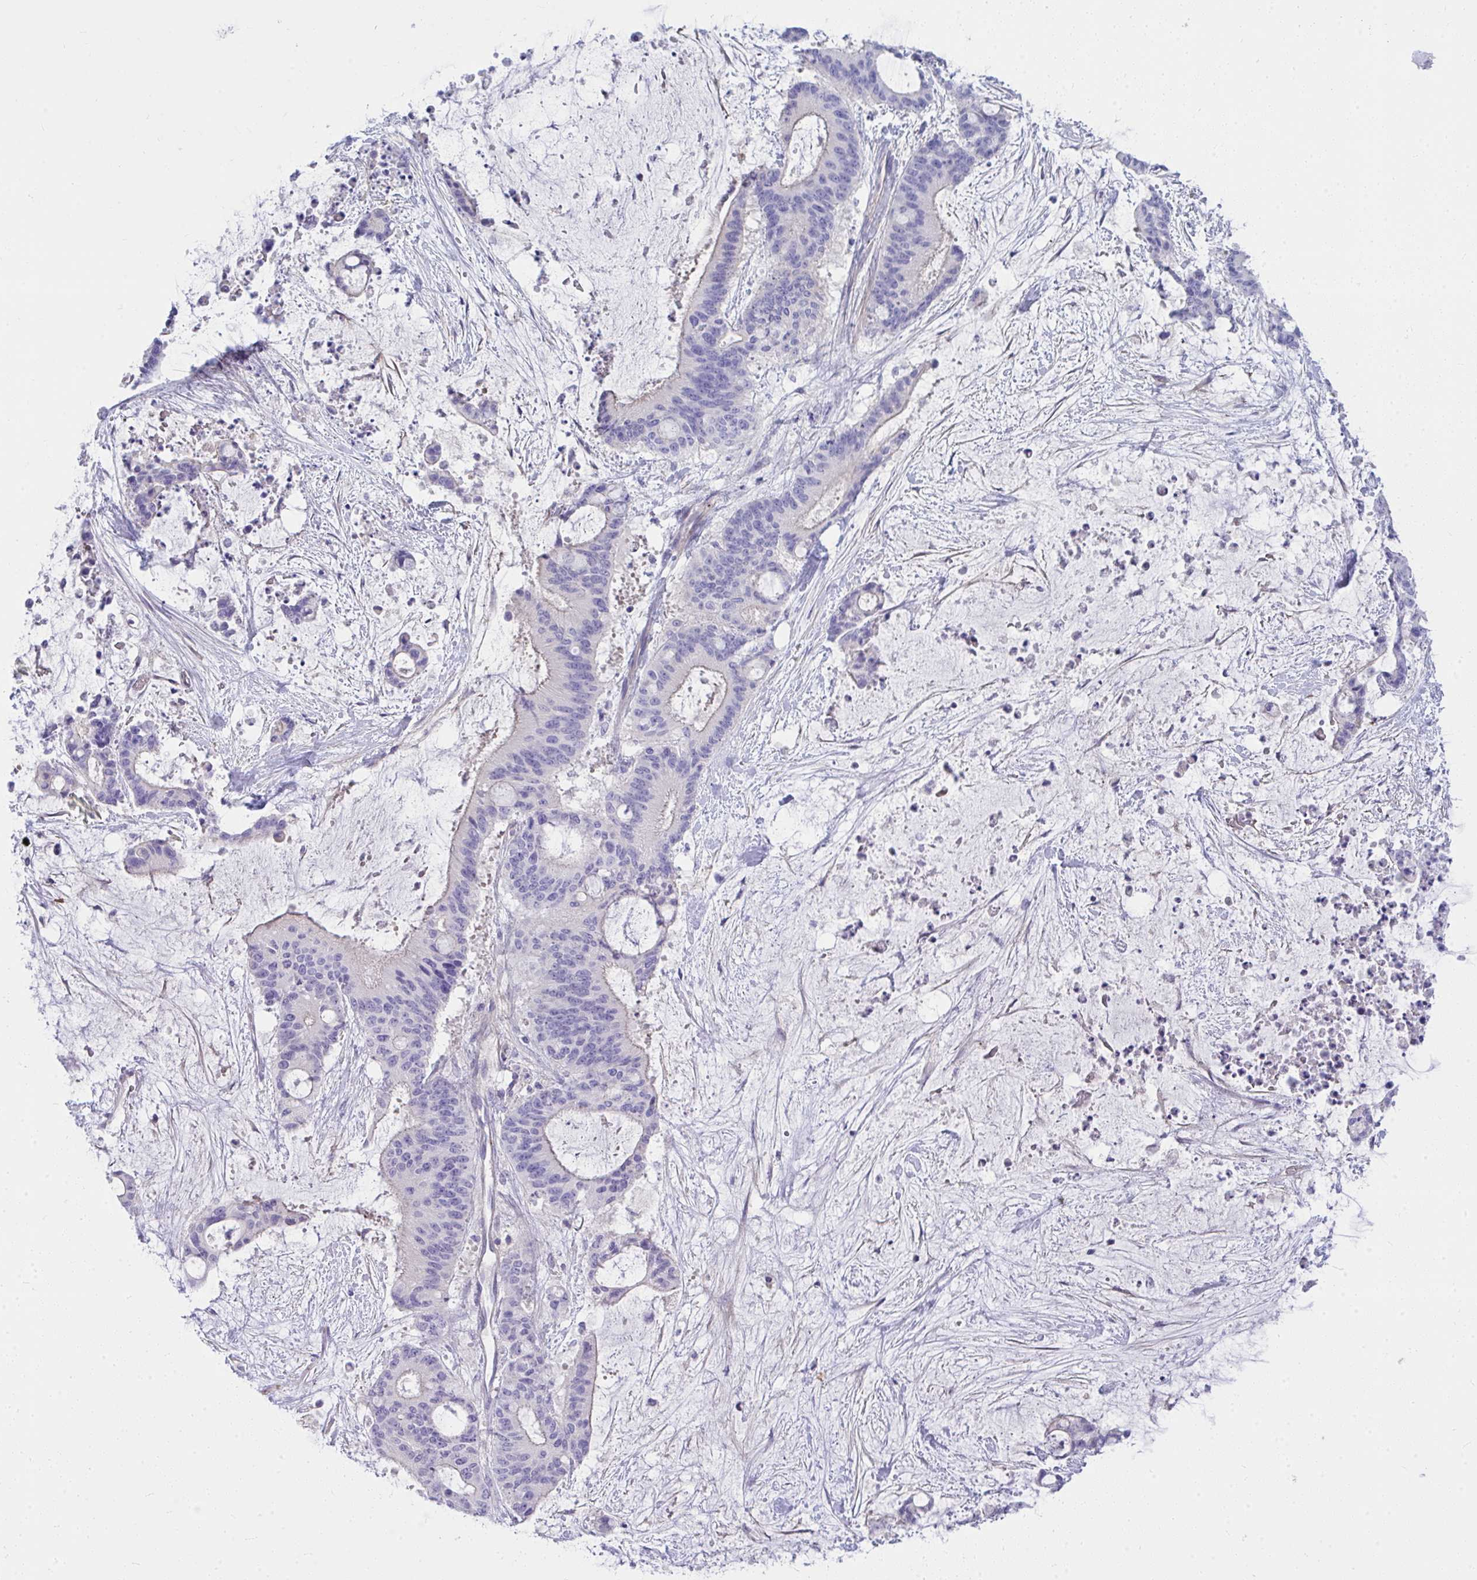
{"staining": {"intensity": "negative", "quantity": "none", "location": "none"}, "tissue": "liver cancer", "cell_type": "Tumor cells", "image_type": "cancer", "snomed": [{"axis": "morphology", "description": "Normal tissue, NOS"}, {"axis": "morphology", "description": "Cholangiocarcinoma"}, {"axis": "topography", "description": "Liver"}, {"axis": "topography", "description": "Peripheral nerve tissue"}], "caption": "Liver cholangiocarcinoma was stained to show a protein in brown. There is no significant positivity in tumor cells. Nuclei are stained in blue.", "gene": "LRRC36", "patient": {"sex": "female", "age": 73}}